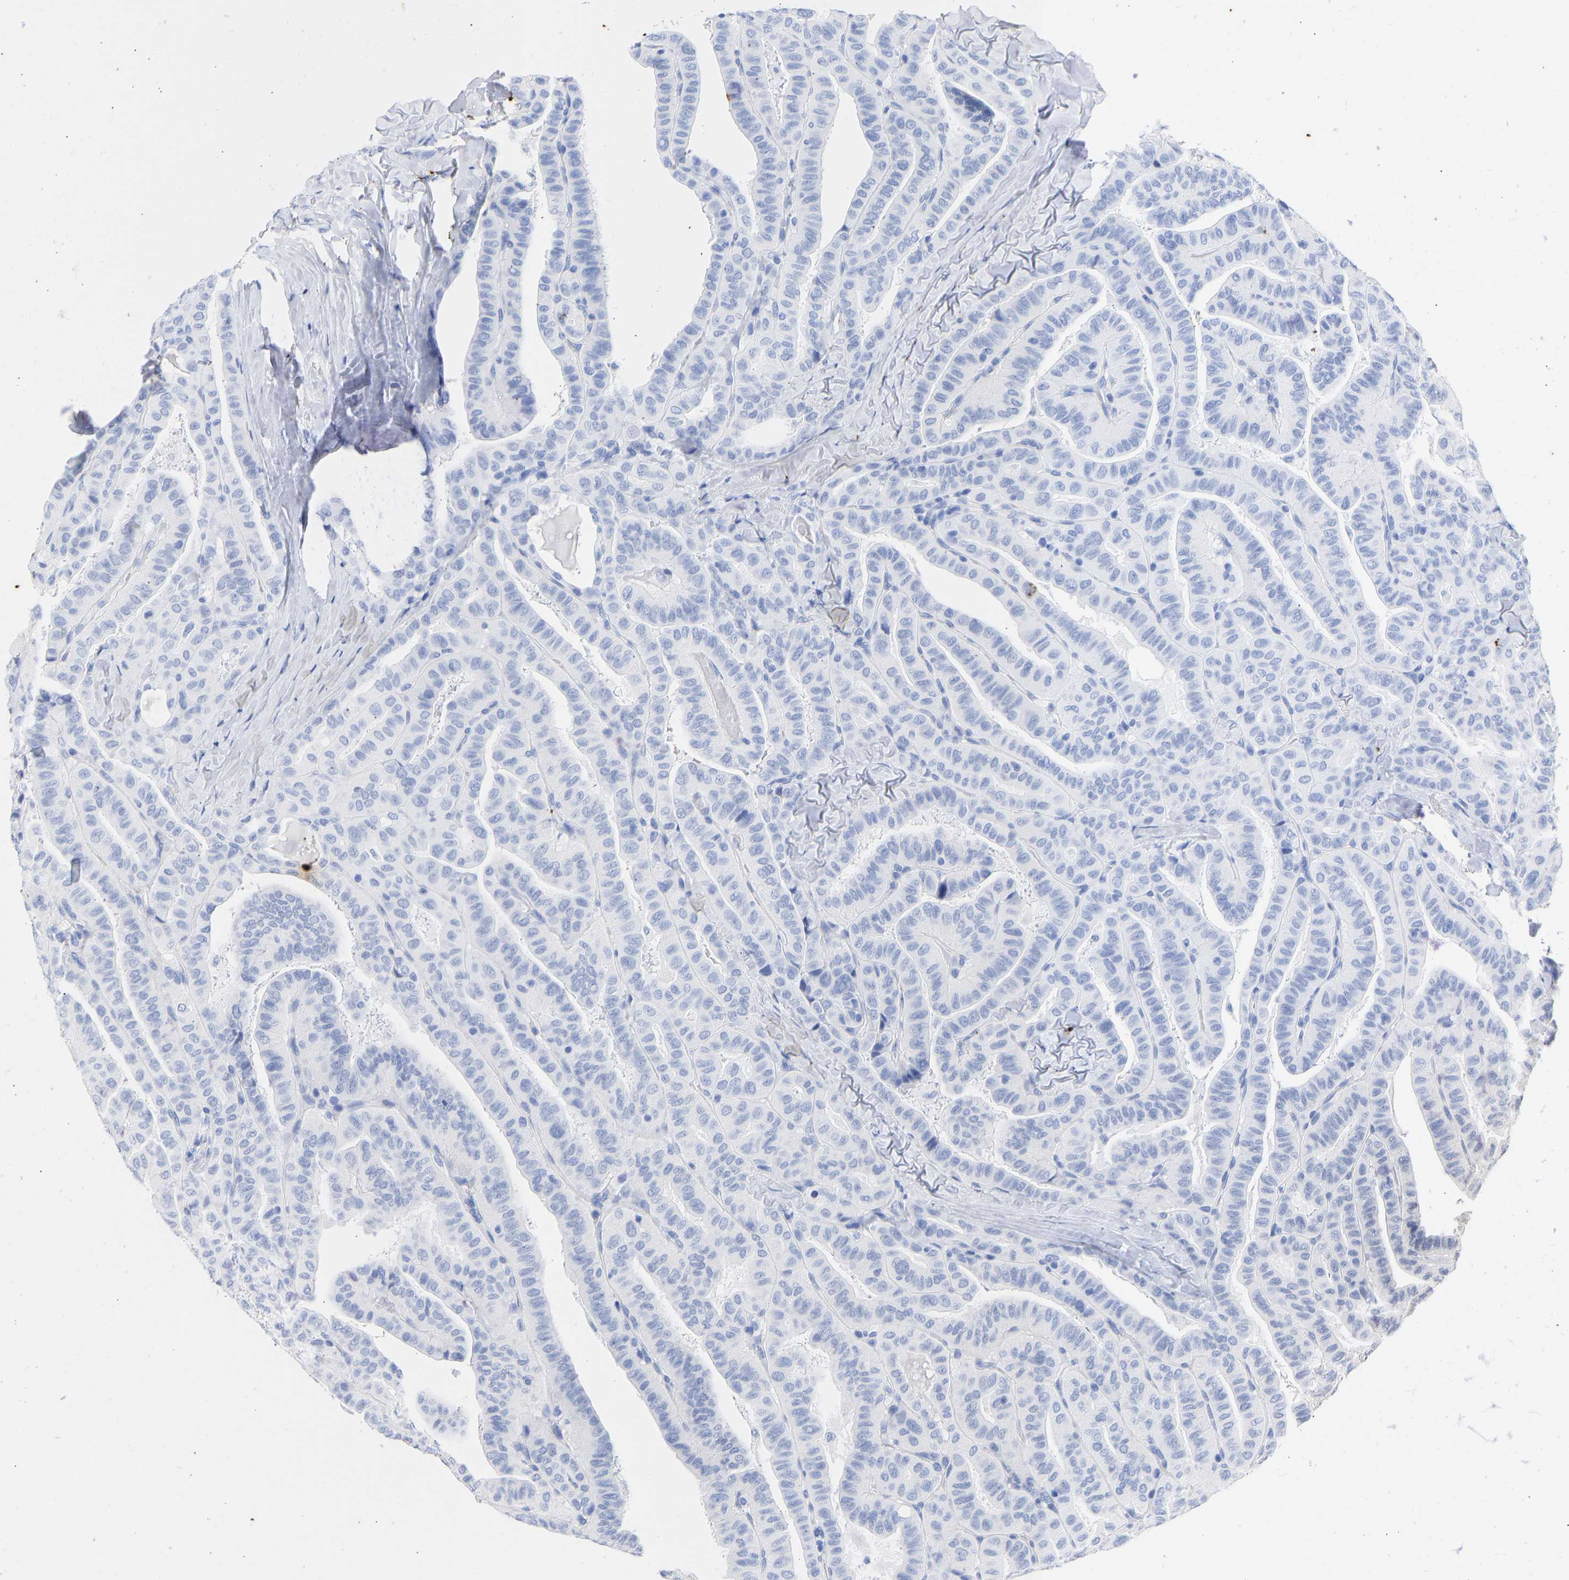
{"staining": {"intensity": "negative", "quantity": "none", "location": "none"}, "tissue": "thyroid cancer", "cell_type": "Tumor cells", "image_type": "cancer", "snomed": [{"axis": "morphology", "description": "Papillary adenocarcinoma, NOS"}, {"axis": "topography", "description": "Thyroid gland"}], "caption": "Thyroid cancer (papillary adenocarcinoma) was stained to show a protein in brown. There is no significant positivity in tumor cells.", "gene": "KRT1", "patient": {"sex": "male", "age": 77}}